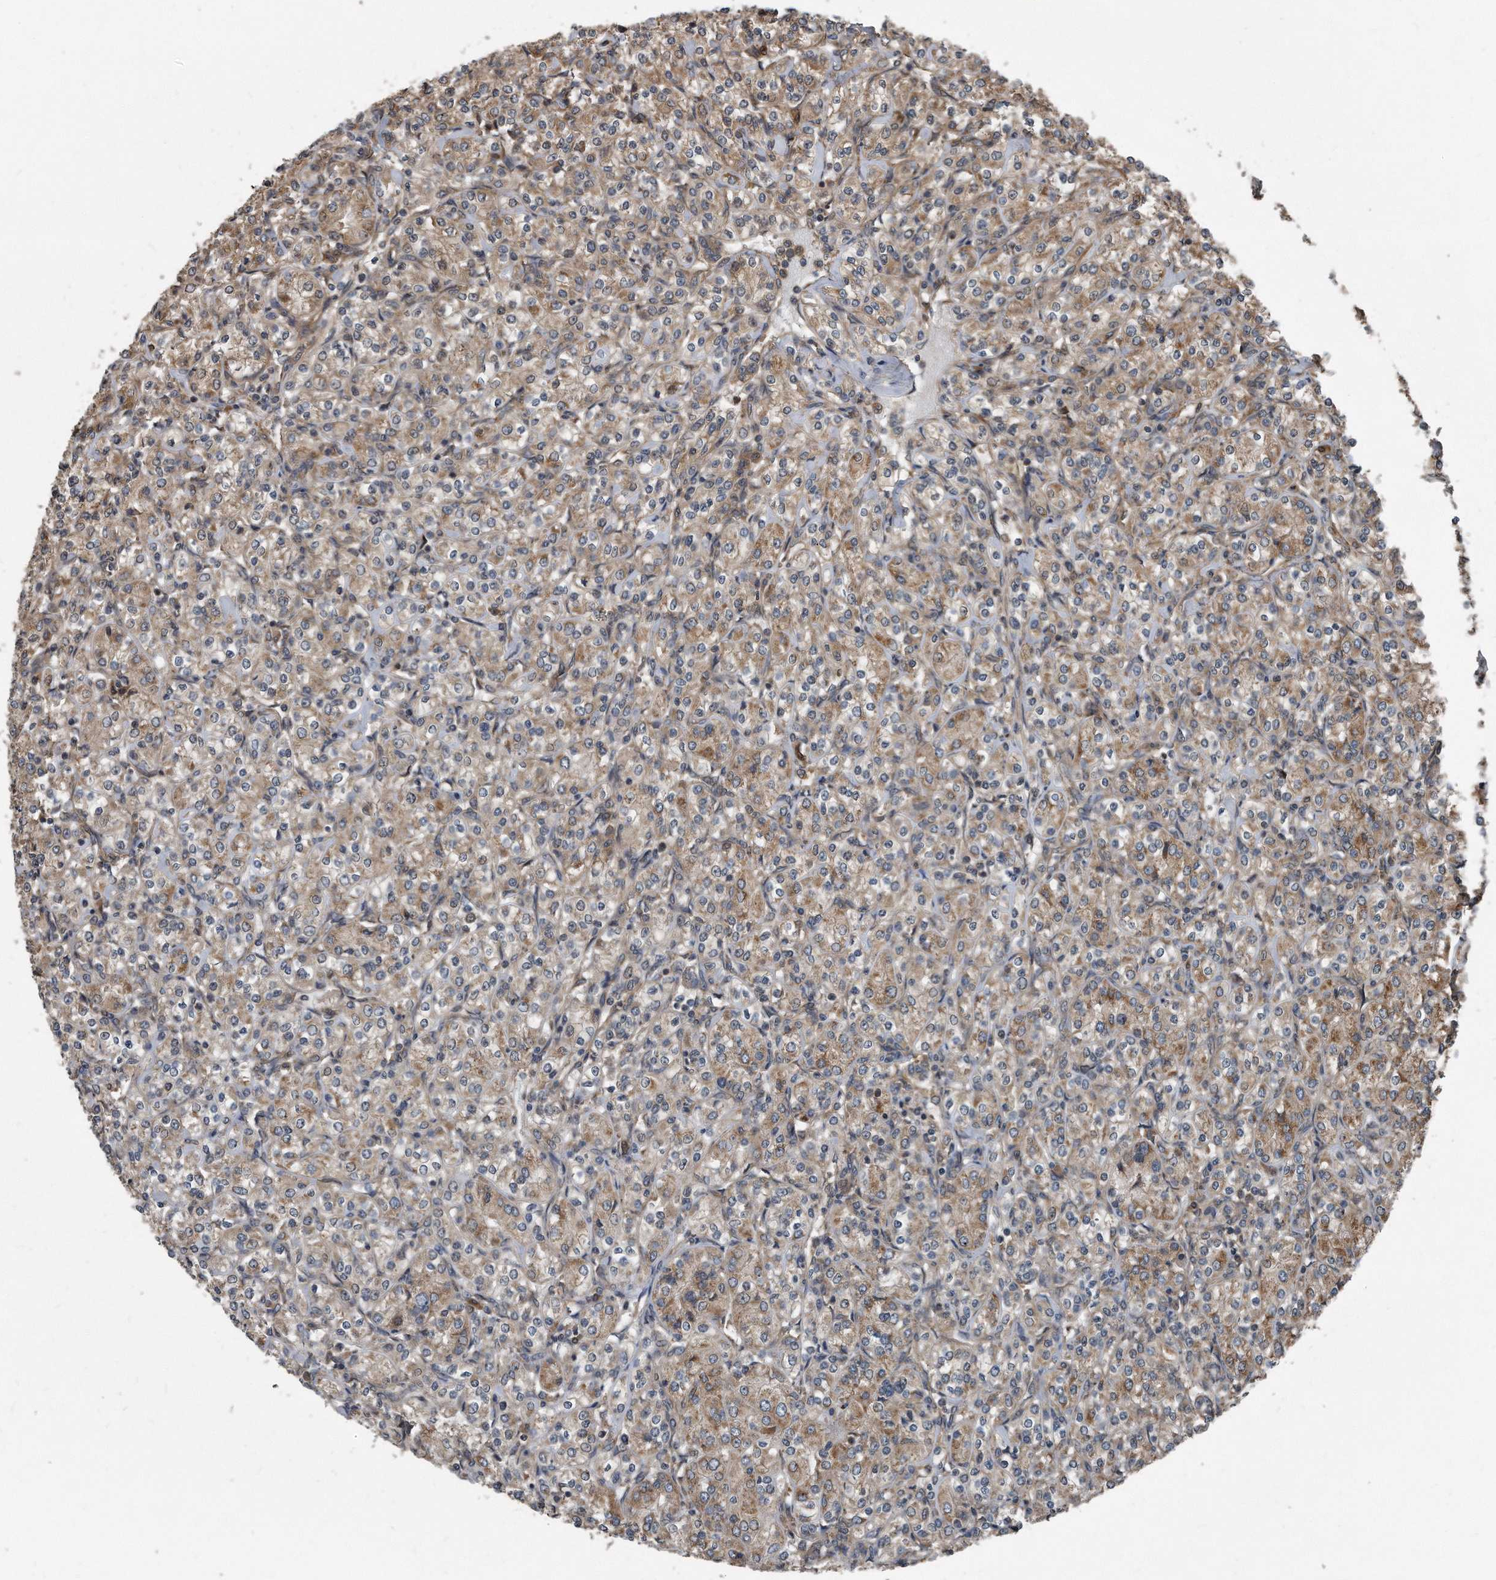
{"staining": {"intensity": "moderate", "quantity": ">75%", "location": "cytoplasmic/membranous"}, "tissue": "renal cancer", "cell_type": "Tumor cells", "image_type": "cancer", "snomed": [{"axis": "morphology", "description": "Adenocarcinoma, NOS"}, {"axis": "topography", "description": "Kidney"}], "caption": "Immunohistochemistry (IHC) histopathology image of human renal cancer stained for a protein (brown), which exhibits medium levels of moderate cytoplasmic/membranous staining in about >75% of tumor cells.", "gene": "FAM136A", "patient": {"sex": "male", "age": 77}}